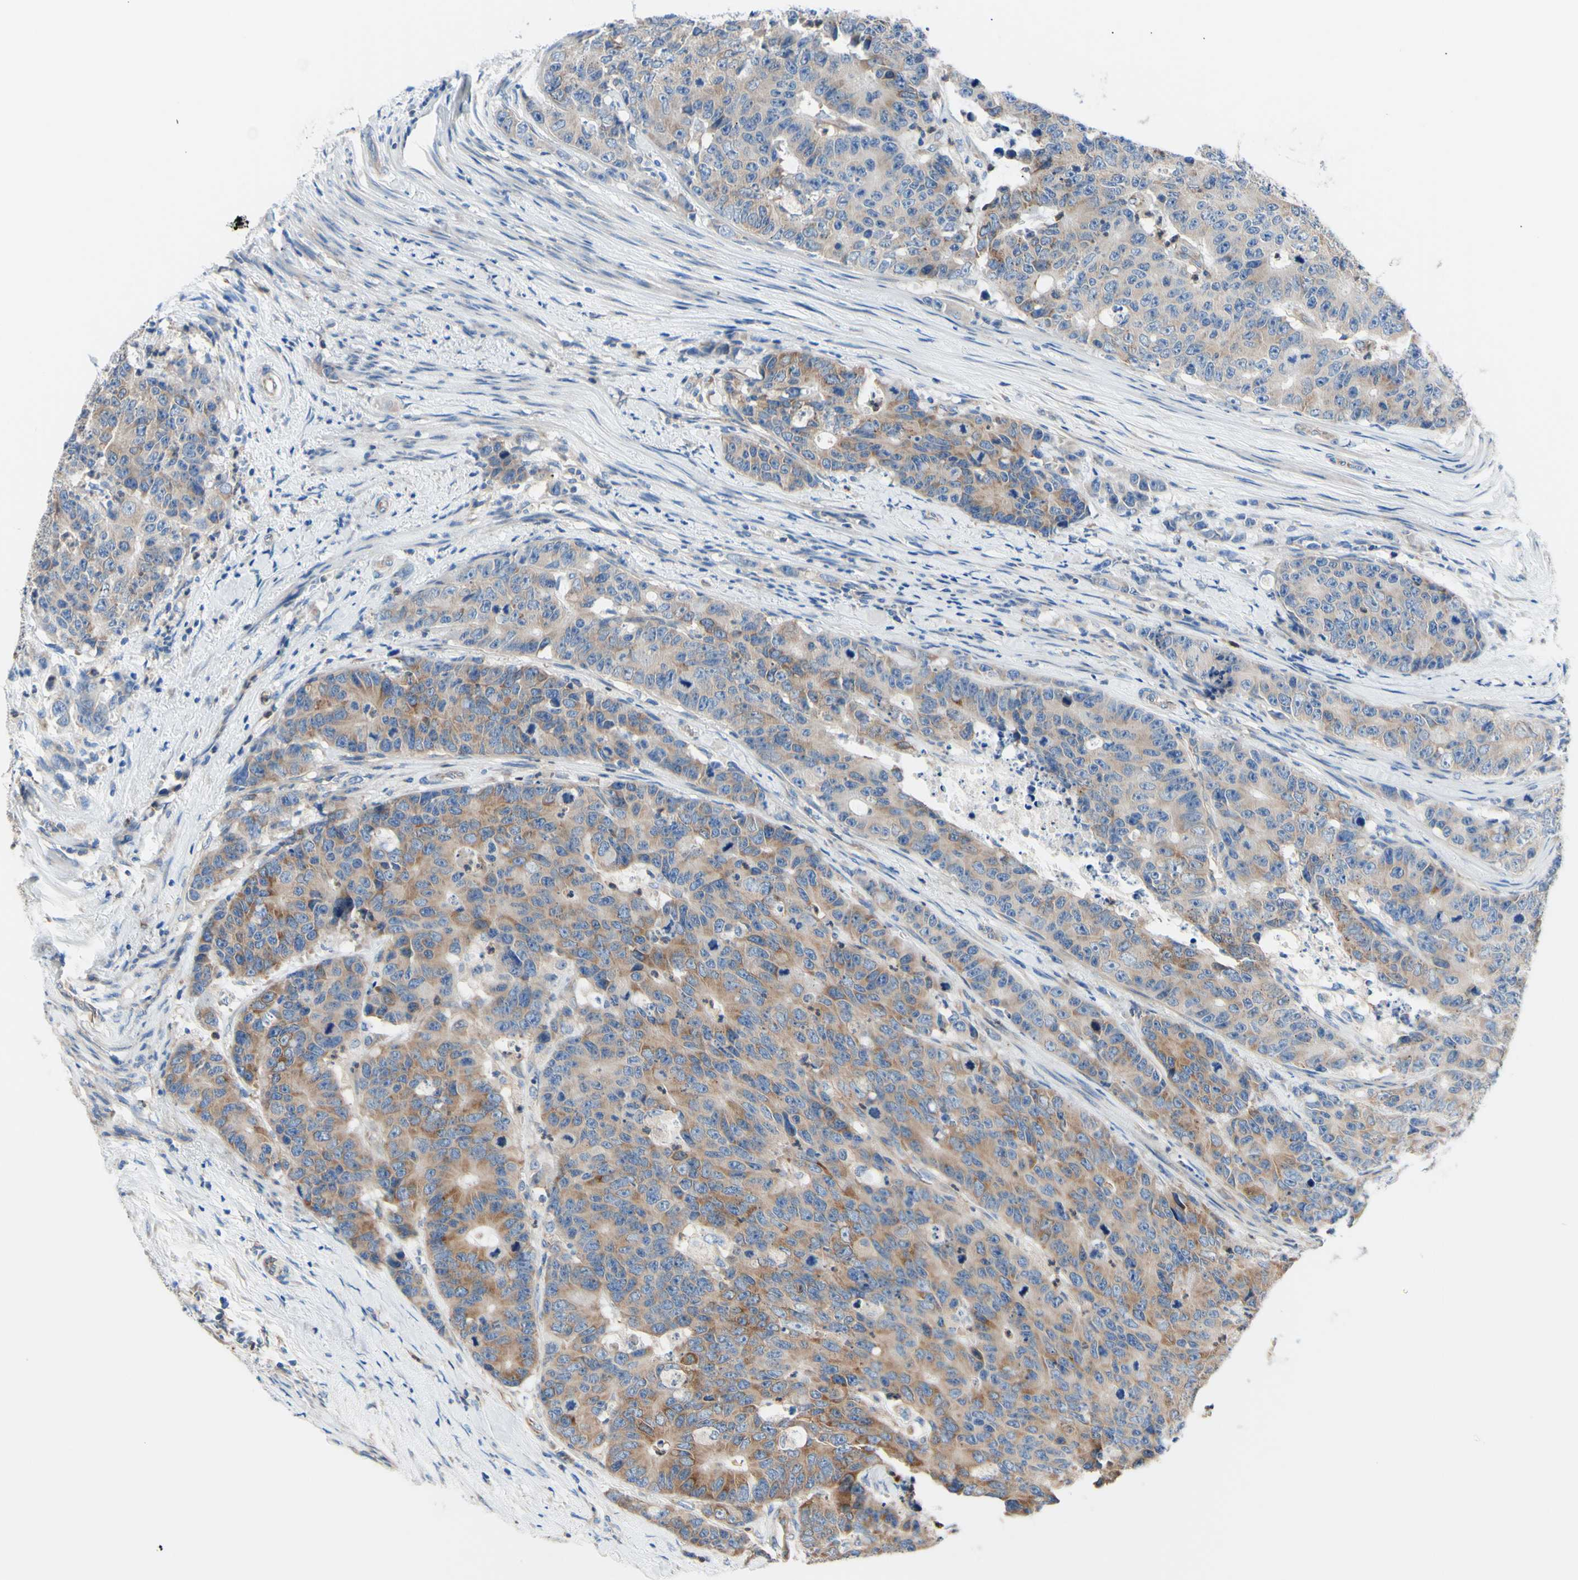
{"staining": {"intensity": "moderate", "quantity": "25%-75%", "location": "cytoplasmic/membranous"}, "tissue": "colorectal cancer", "cell_type": "Tumor cells", "image_type": "cancer", "snomed": [{"axis": "morphology", "description": "Adenocarcinoma, NOS"}, {"axis": "topography", "description": "Colon"}], "caption": "Colorectal cancer stained with a brown dye displays moderate cytoplasmic/membranous positive staining in approximately 25%-75% of tumor cells.", "gene": "FMR1", "patient": {"sex": "female", "age": 86}}